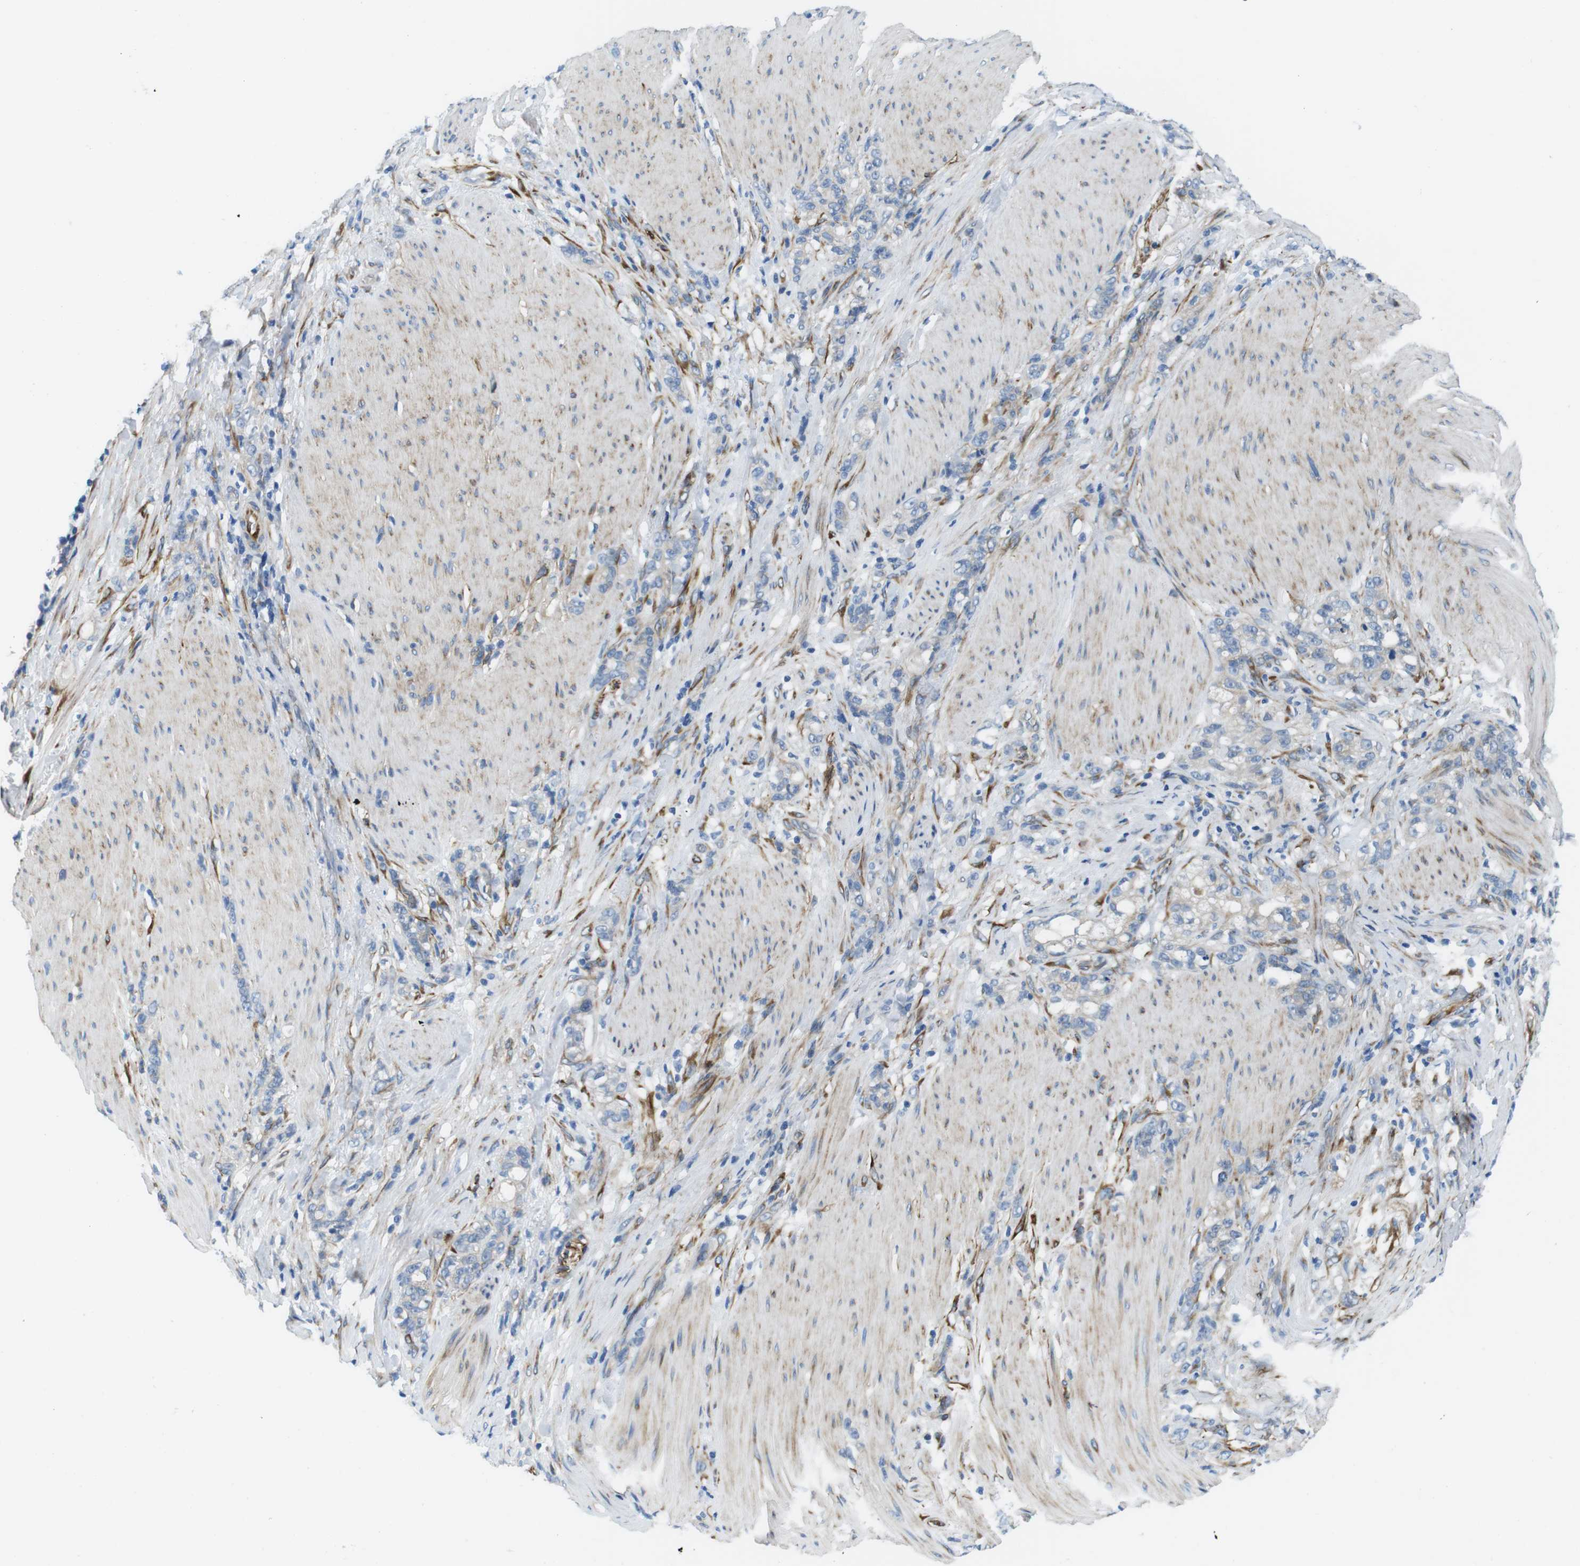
{"staining": {"intensity": "negative", "quantity": "none", "location": "none"}, "tissue": "stomach cancer", "cell_type": "Tumor cells", "image_type": "cancer", "snomed": [{"axis": "morphology", "description": "Adenocarcinoma, NOS"}, {"axis": "topography", "description": "Stomach, lower"}], "caption": "This micrograph is of stomach cancer (adenocarcinoma) stained with immunohistochemistry (IHC) to label a protein in brown with the nuclei are counter-stained blue. There is no positivity in tumor cells.", "gene": "EMP2", "patient": {"sex": "male", "age": 88}}